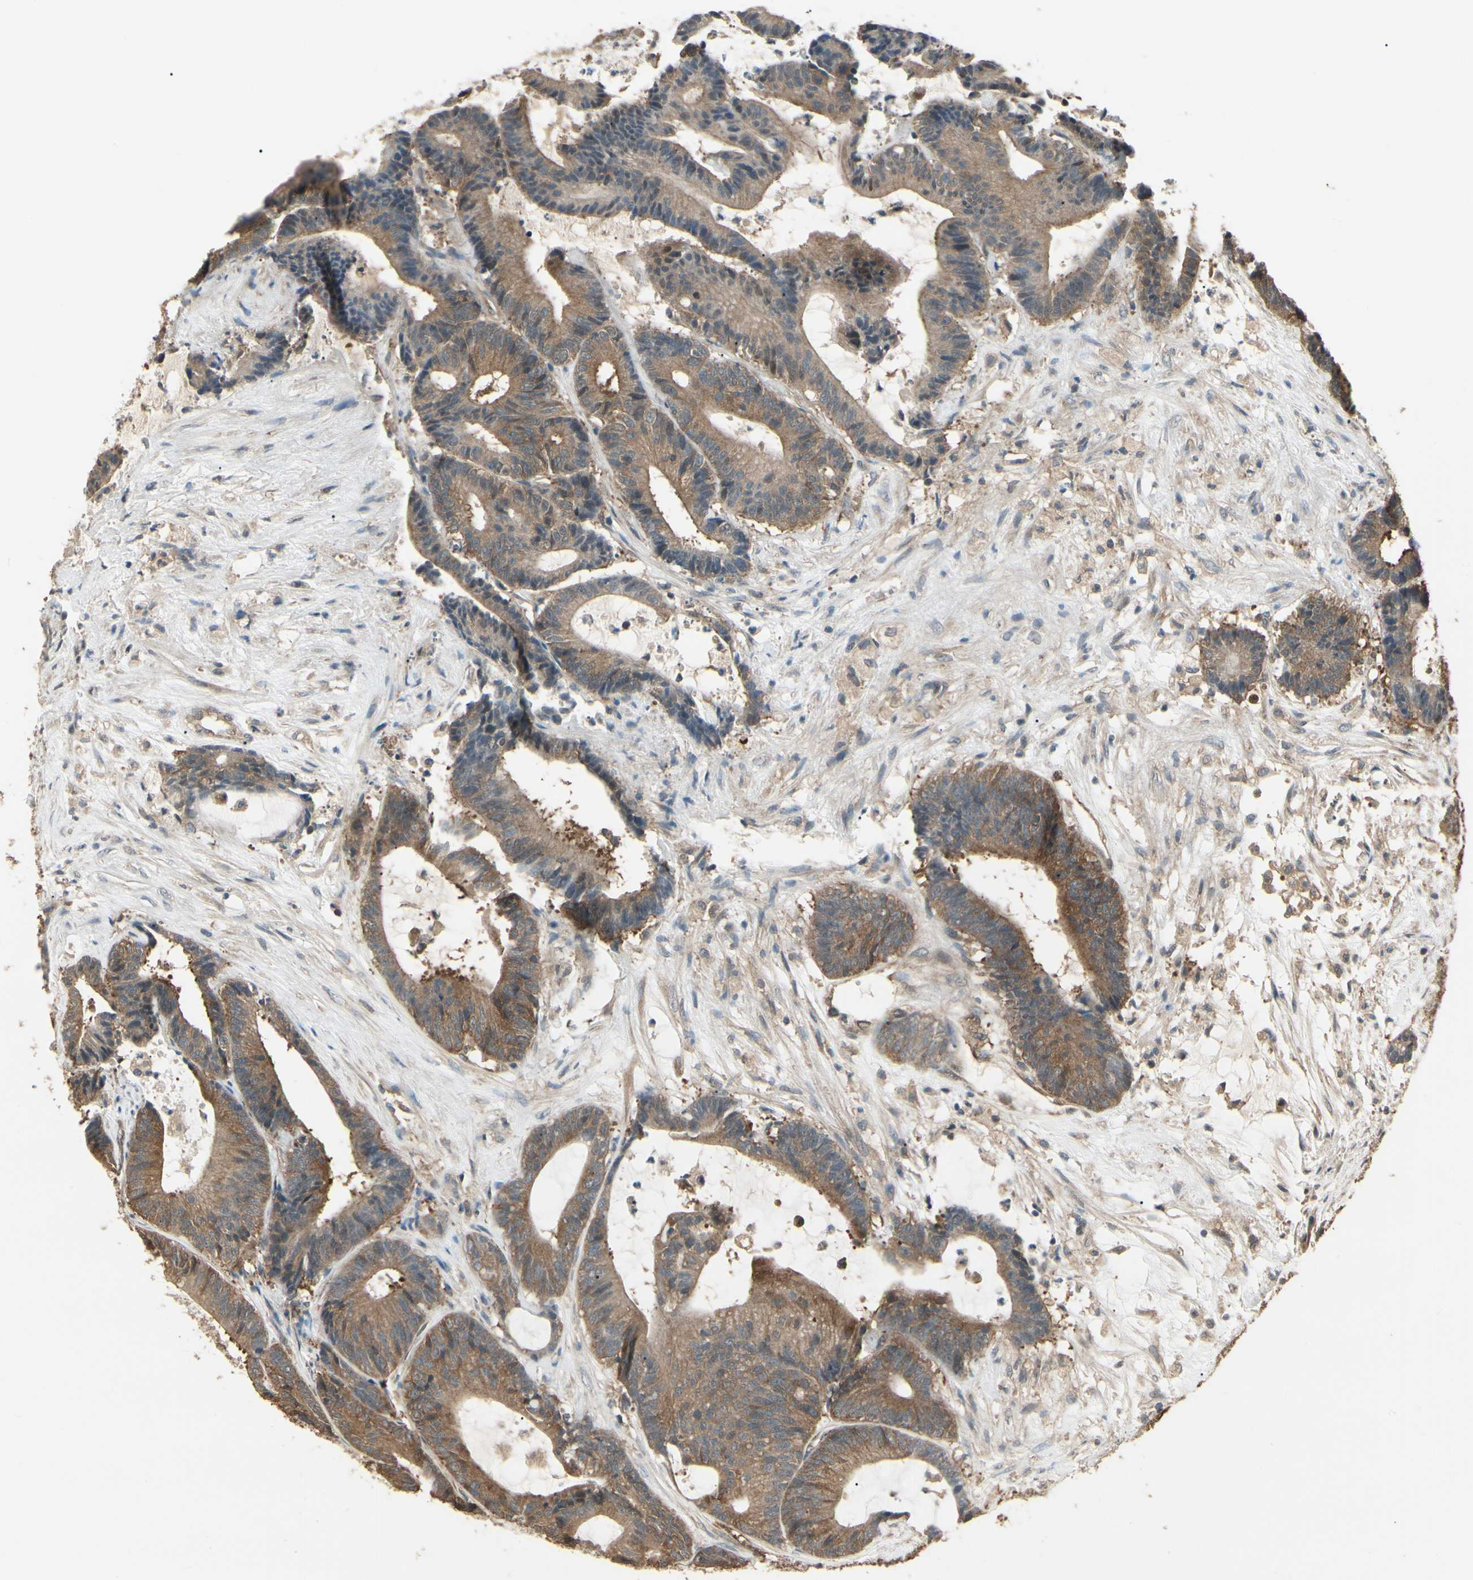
{"staining": {"intensity": "moderate", "quantity": ">75%", "location": "cytoplasmic/membranous"}, "tissue": "colorectal cancer", "cell_type": "Tumor cells", "image_type": "cancer", "snomed": [{"axis": "morphology", "description": "Adenocarcinoma, NOS"}, {"axis": "topography", "description": "Colon"}], "caption": "Colorectal cancer (adenocarcinoma) stained with DAB immunohistochemistry (IHC) exhibits medium levels of moderate cytoplasmic/membranous expression in approximately >75% of tumor cells.", "gene": "CCT7", "patient": {"sex": "female", "age": 84}}